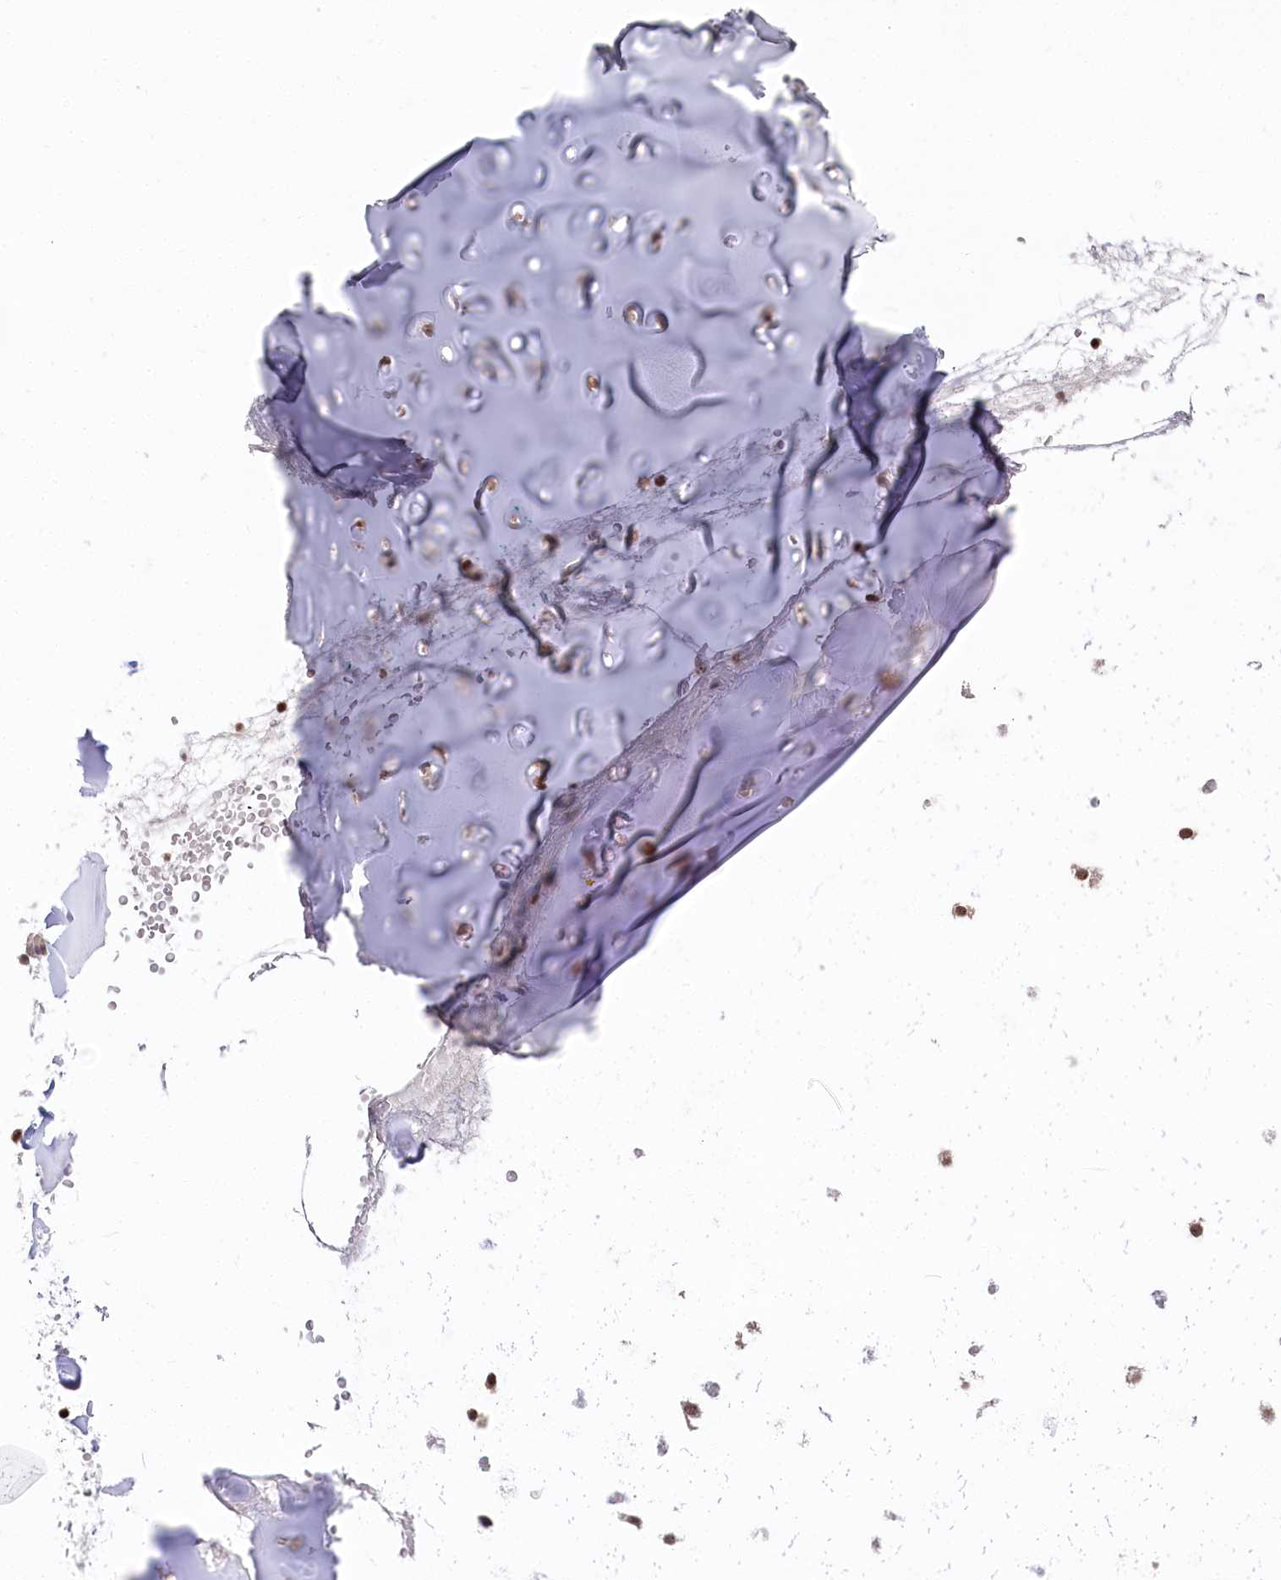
{"staining": {"intensity": "weak", "quantity": "25%-75%", "location": "nuclear"}, "tissue": "adipose tissue", "cell_type": "Adipocytes", "image_type": "normal", "snomed": [{"axis": "morphology", "description": "Normal tissue, NOS"}, {"axis": "morphology", "description": "Basal cell carcinoma"}, {"axis": "topography", "description": "Cartilage tissue"}, {"axis": "topography", "description": "Nasopharynx"}, {"axis": "topography", "description": "Oral tissue"}], "caption": "Immunohistochemical staining of normal adipose tissue reveals low levels of weak nuclear expression in approximately 25%-75% of adipocytes. The protein of interest is stained brown, and the nuclei are stained in blue (DAB IHC with brightfield microscopy, high magnification).", "gene": "CGGBP1", "patient": {"sex": "female", "age": 77}}